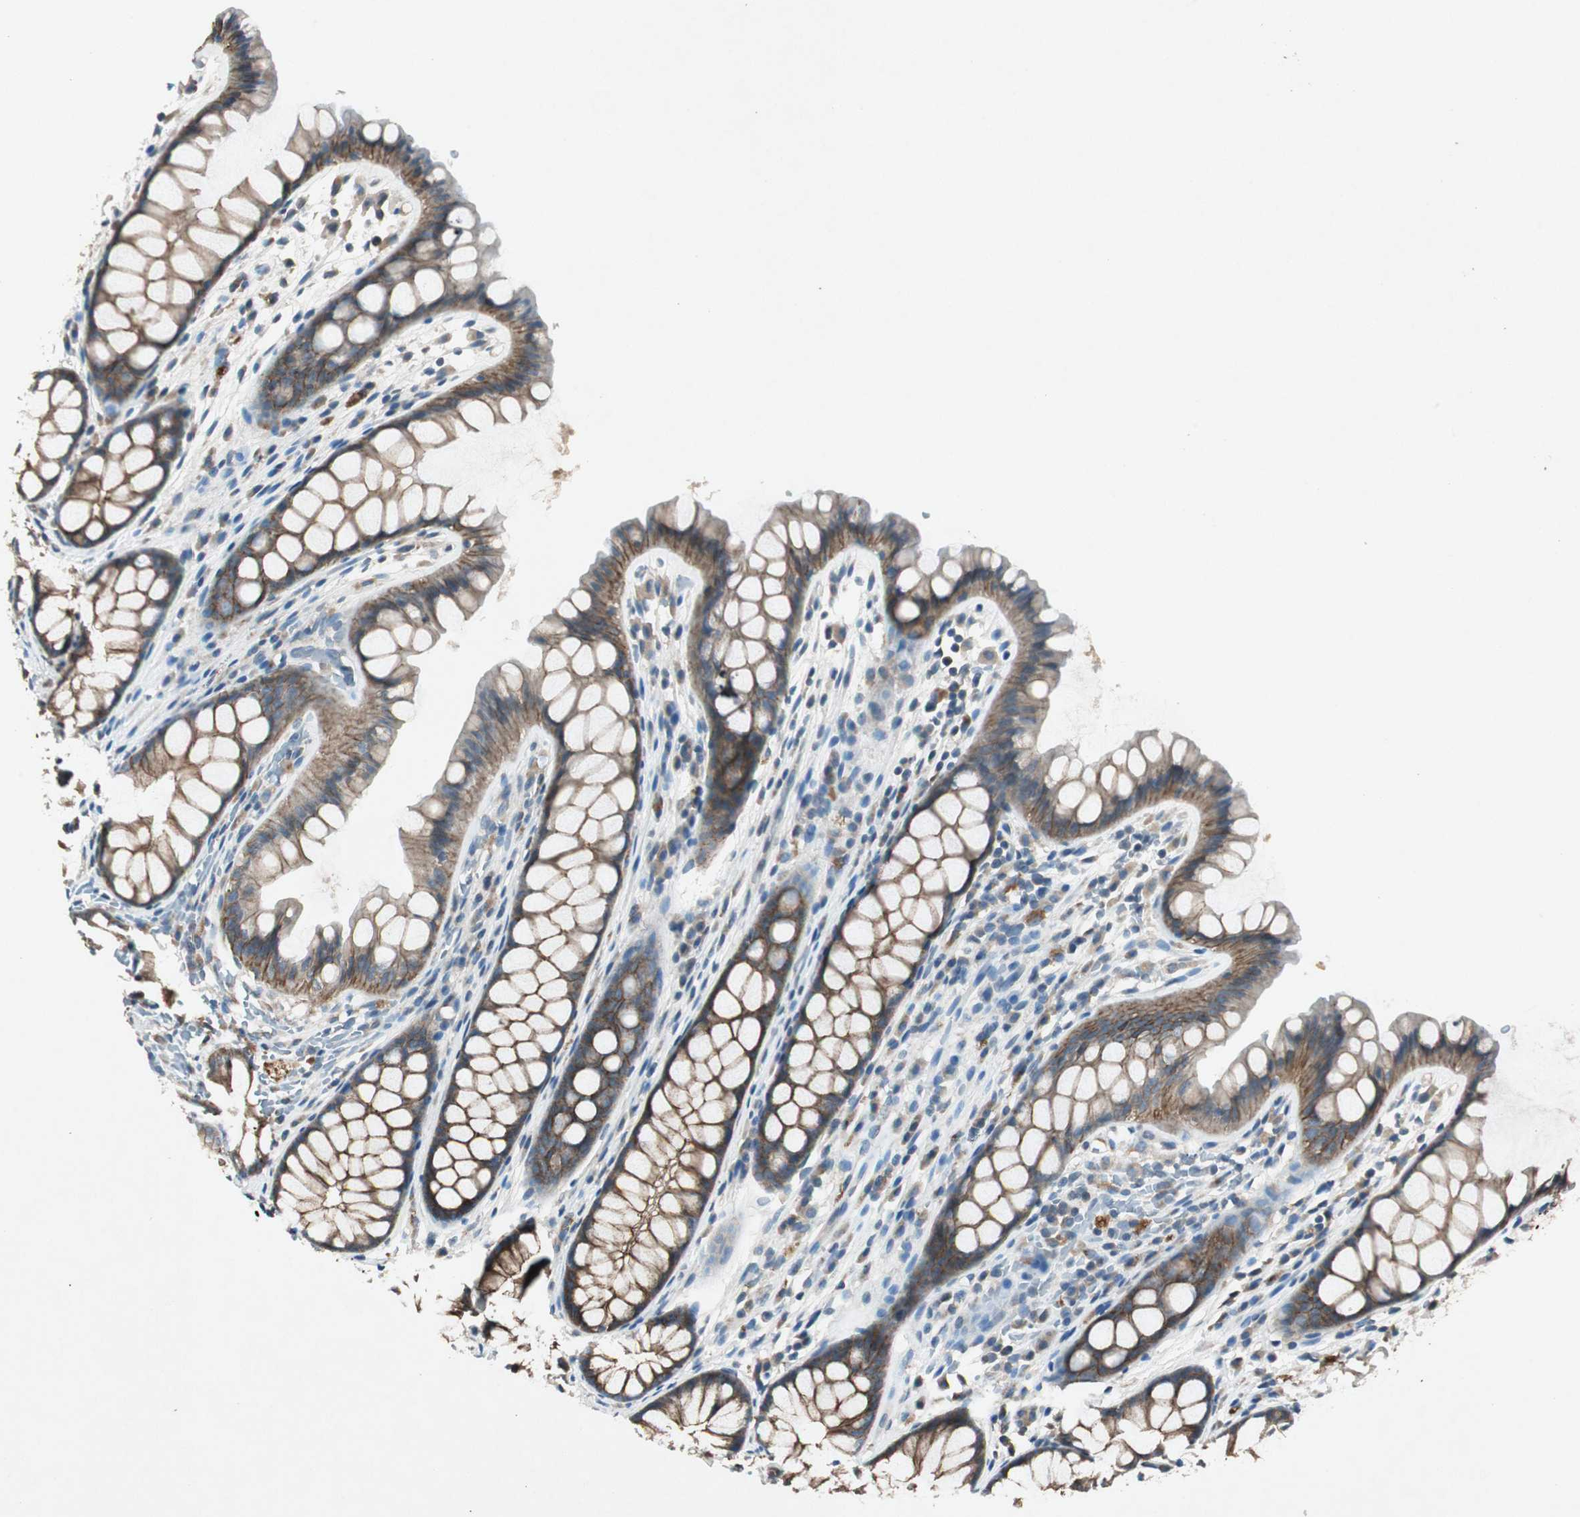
{"staining": {"intensity": "weak", "quantity": ">75%", "location": "cytoplasmic/membranous"}, "tissue": "colon", "cell_type": "Endothelial cells", "image_type": "normal", "snomed": [{"axis": "morphology", "description": "Normal tissue, NOS"}, {"axis": "topography", "description": "Colon"}], "caption": "The histopathology image shows staining of benign colon, revealing weak cytoplasmic/membranous protein expression (brown color) within endothelial cells.", "gene": "NKAIN1", "patient": {"sex": "female", "age": 55}}